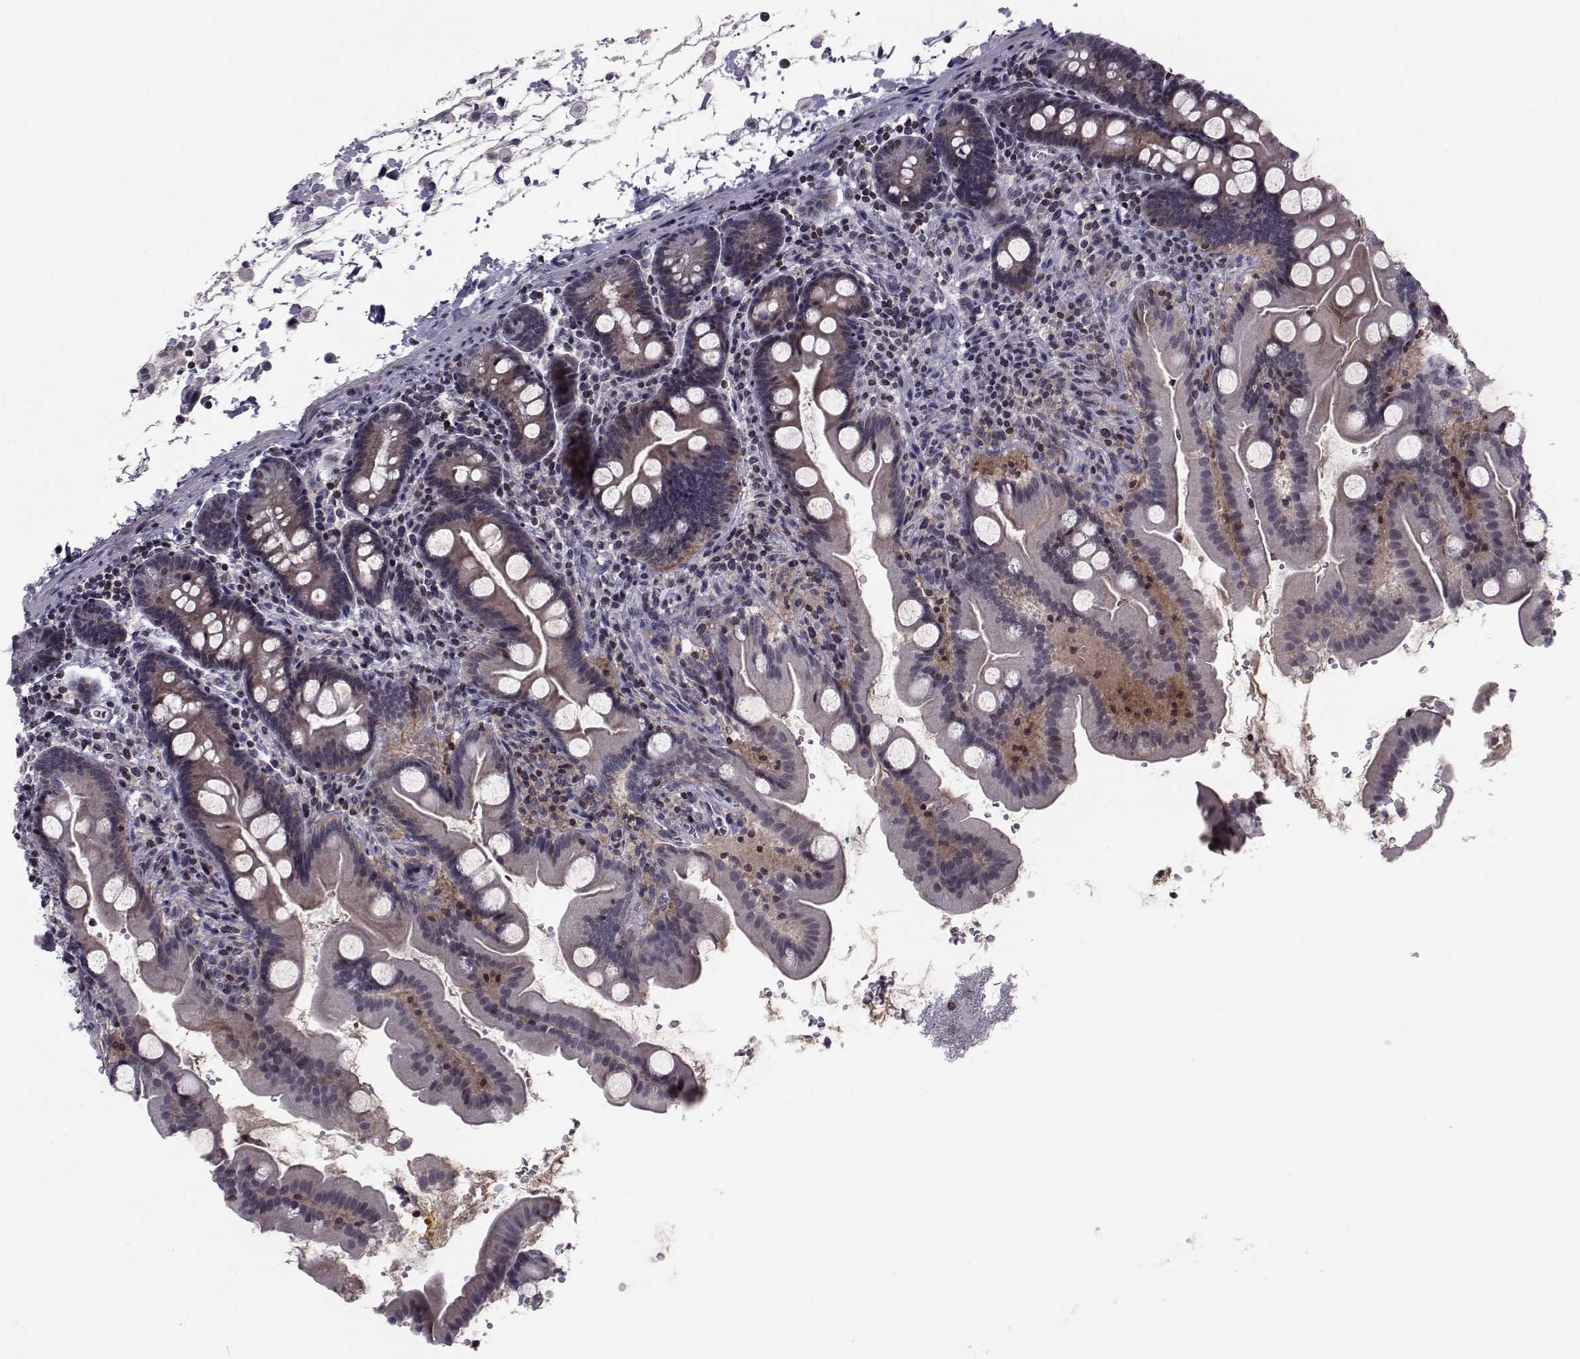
{"staining": {"intensity": "moderate", "quantity": "<25%", "location": "cytoplasmic/membranous"}, "tissue": "small intestine", "cell_type": "Glandular cells", "image_type": "normal", "snomed": [{"axis": "morphology", "description": "Normal tissue, NOS"}, {"axis": "topography", "description": "Small intestine"}], "caption": "A photomicrograph of human small intestine stained for a protein exhibits moderate cytoplasmic/membranous brown staining in glandular cells.", "gene": "PCP4L1", "patient": {"sex": "female", "age": 44}}